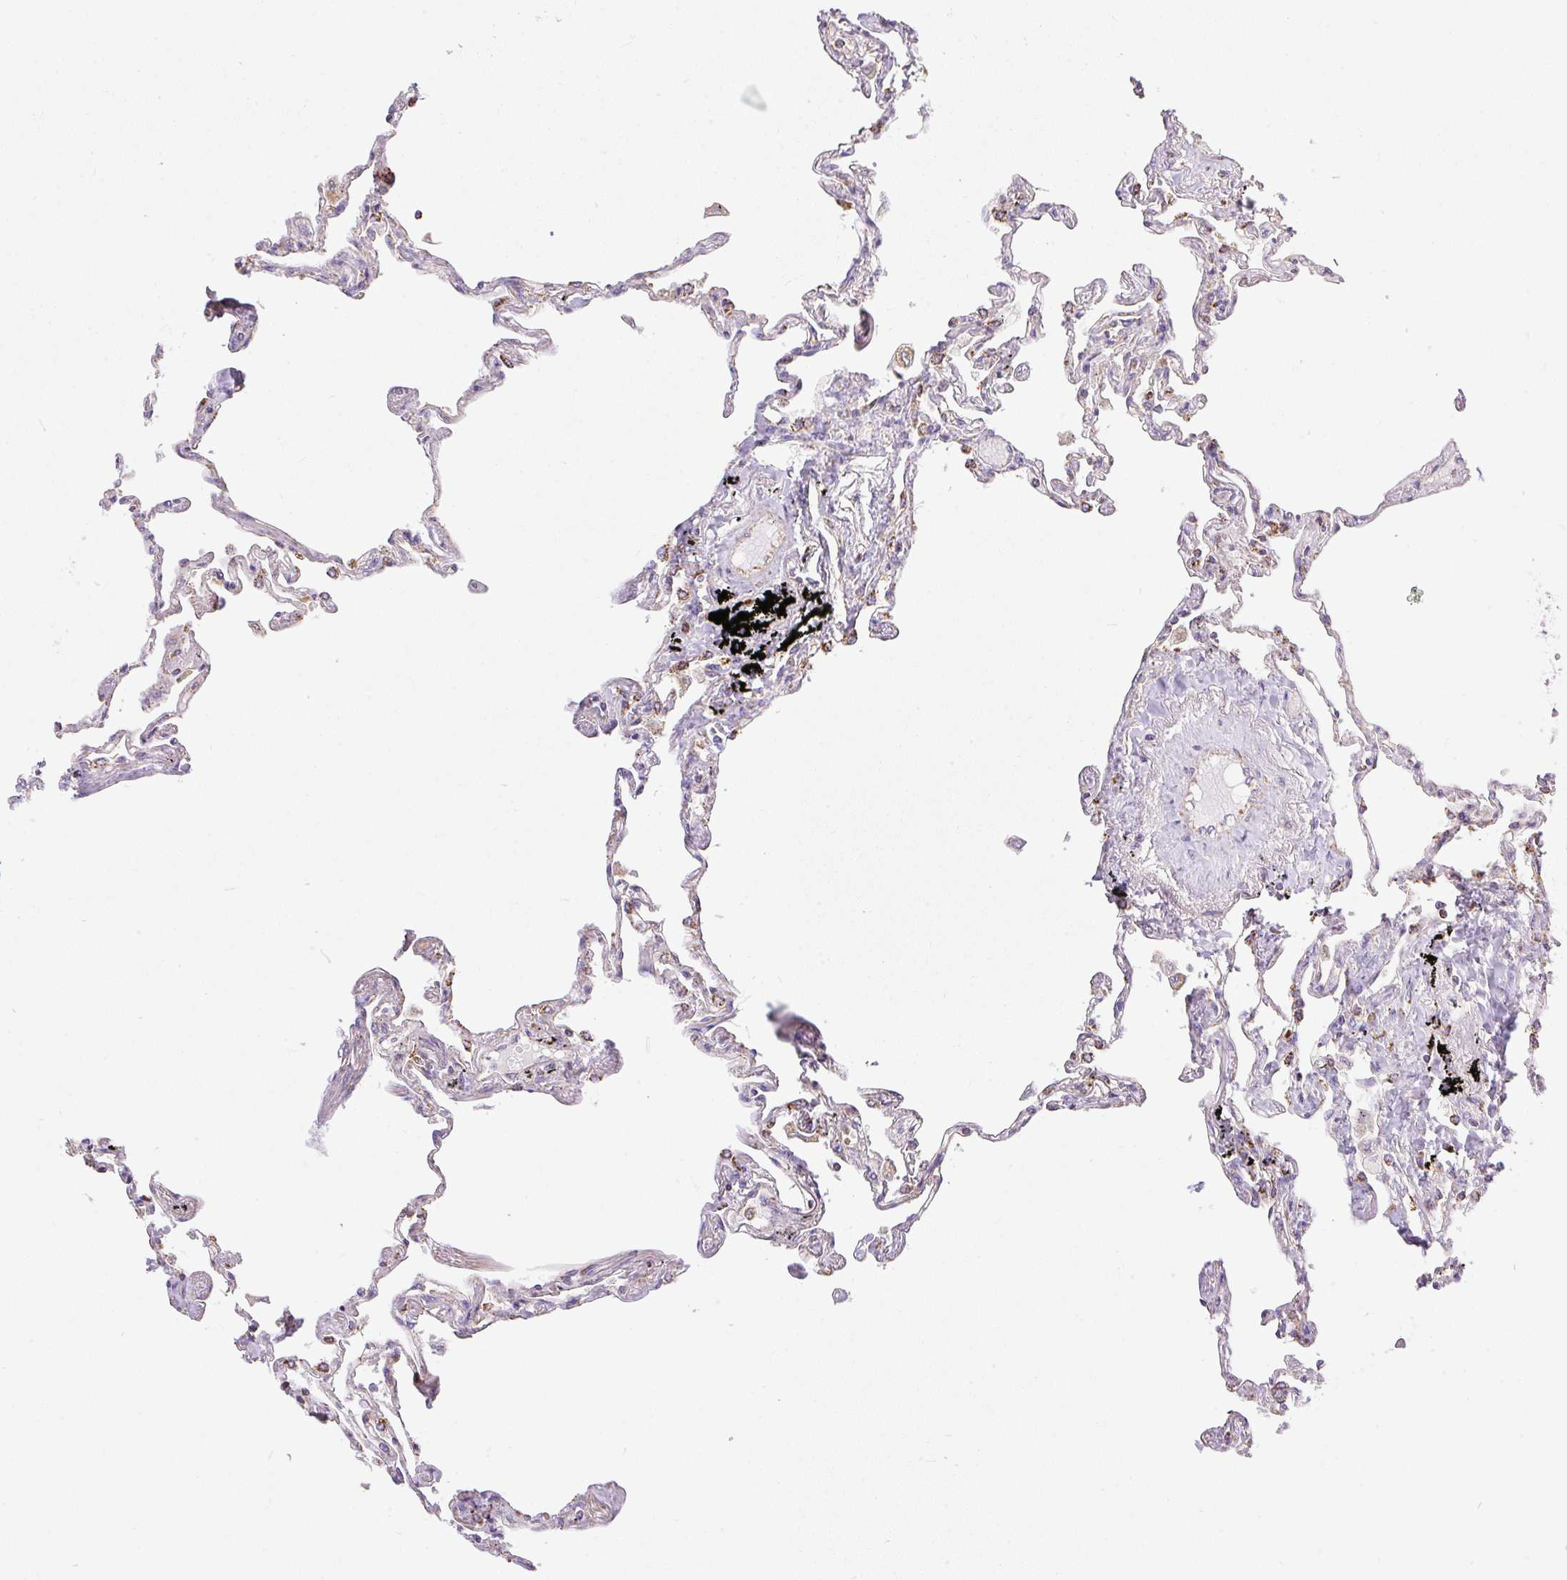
{"staining": {"intensity": "moderate", "quantity": "<25%", "location": "cytoplasmic/membranous"}, "tissue": "lung", "cell_type": "Alveolar cells", "image_type": "normal", "snomed": [{"axis": "morphology", "description": "Normal tissue, NOS"}, {"axis": "topography", "description": "Lung"}], "caption": "High-magnification brightfield microscopy of normal lung stained with DAB (3,3'-diaminobenzidine) (brown) and counterstained with hematoxylin (blue). alveolar cells exhibit moderate cytoplasmic/membranous expression is present in approximately<25% of cells. (DAB (3,3'-diaminobenzidine) IHC, brown staining for protein, blue staining for nuclei).", "gene": "DAAM2", "patient": {"sex": "female", "age": 67}}